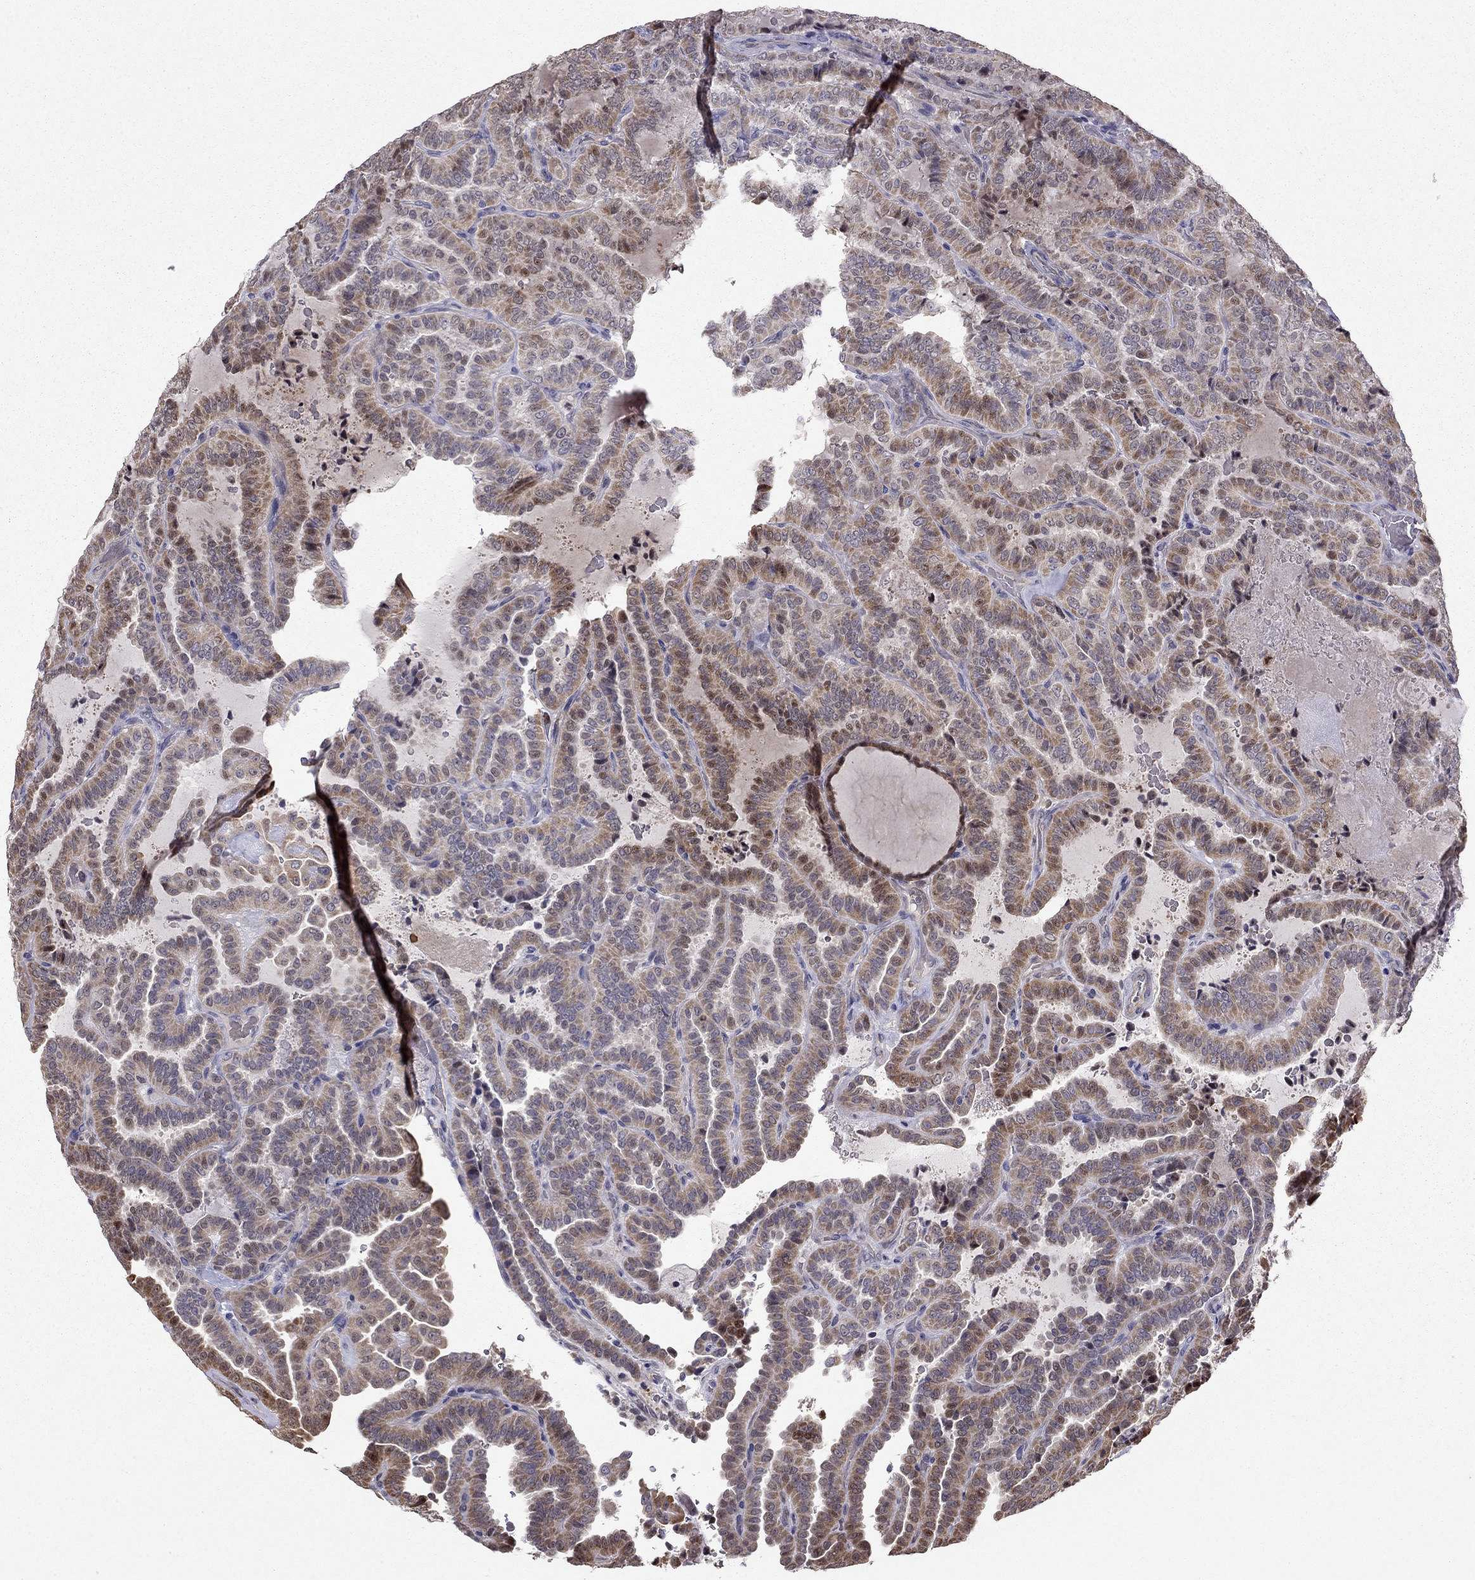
{"staining": {"intensity": "moderate", "quantity": ">75%", "location": "cytoplasmic/membranous"}, "tissue": "thyroid cancer", "cell_type": "Tumor cells", "image_type": "cancer", "snomed": [{"axis": "morphology", "description": "Papillary adenocarcinoma, NOS"}, {"axis": "topography", "description": "Thyroid gland"}], "caption": "The photomicrograph displays staining of thyroid cancer (papillary adenocarcinoma), revealing moderate cytoplasmic/membranous protein staining (brown color) within tumor cells.", "gene": "LRRC39", "patient": {"sex": "female", "age": 39}}